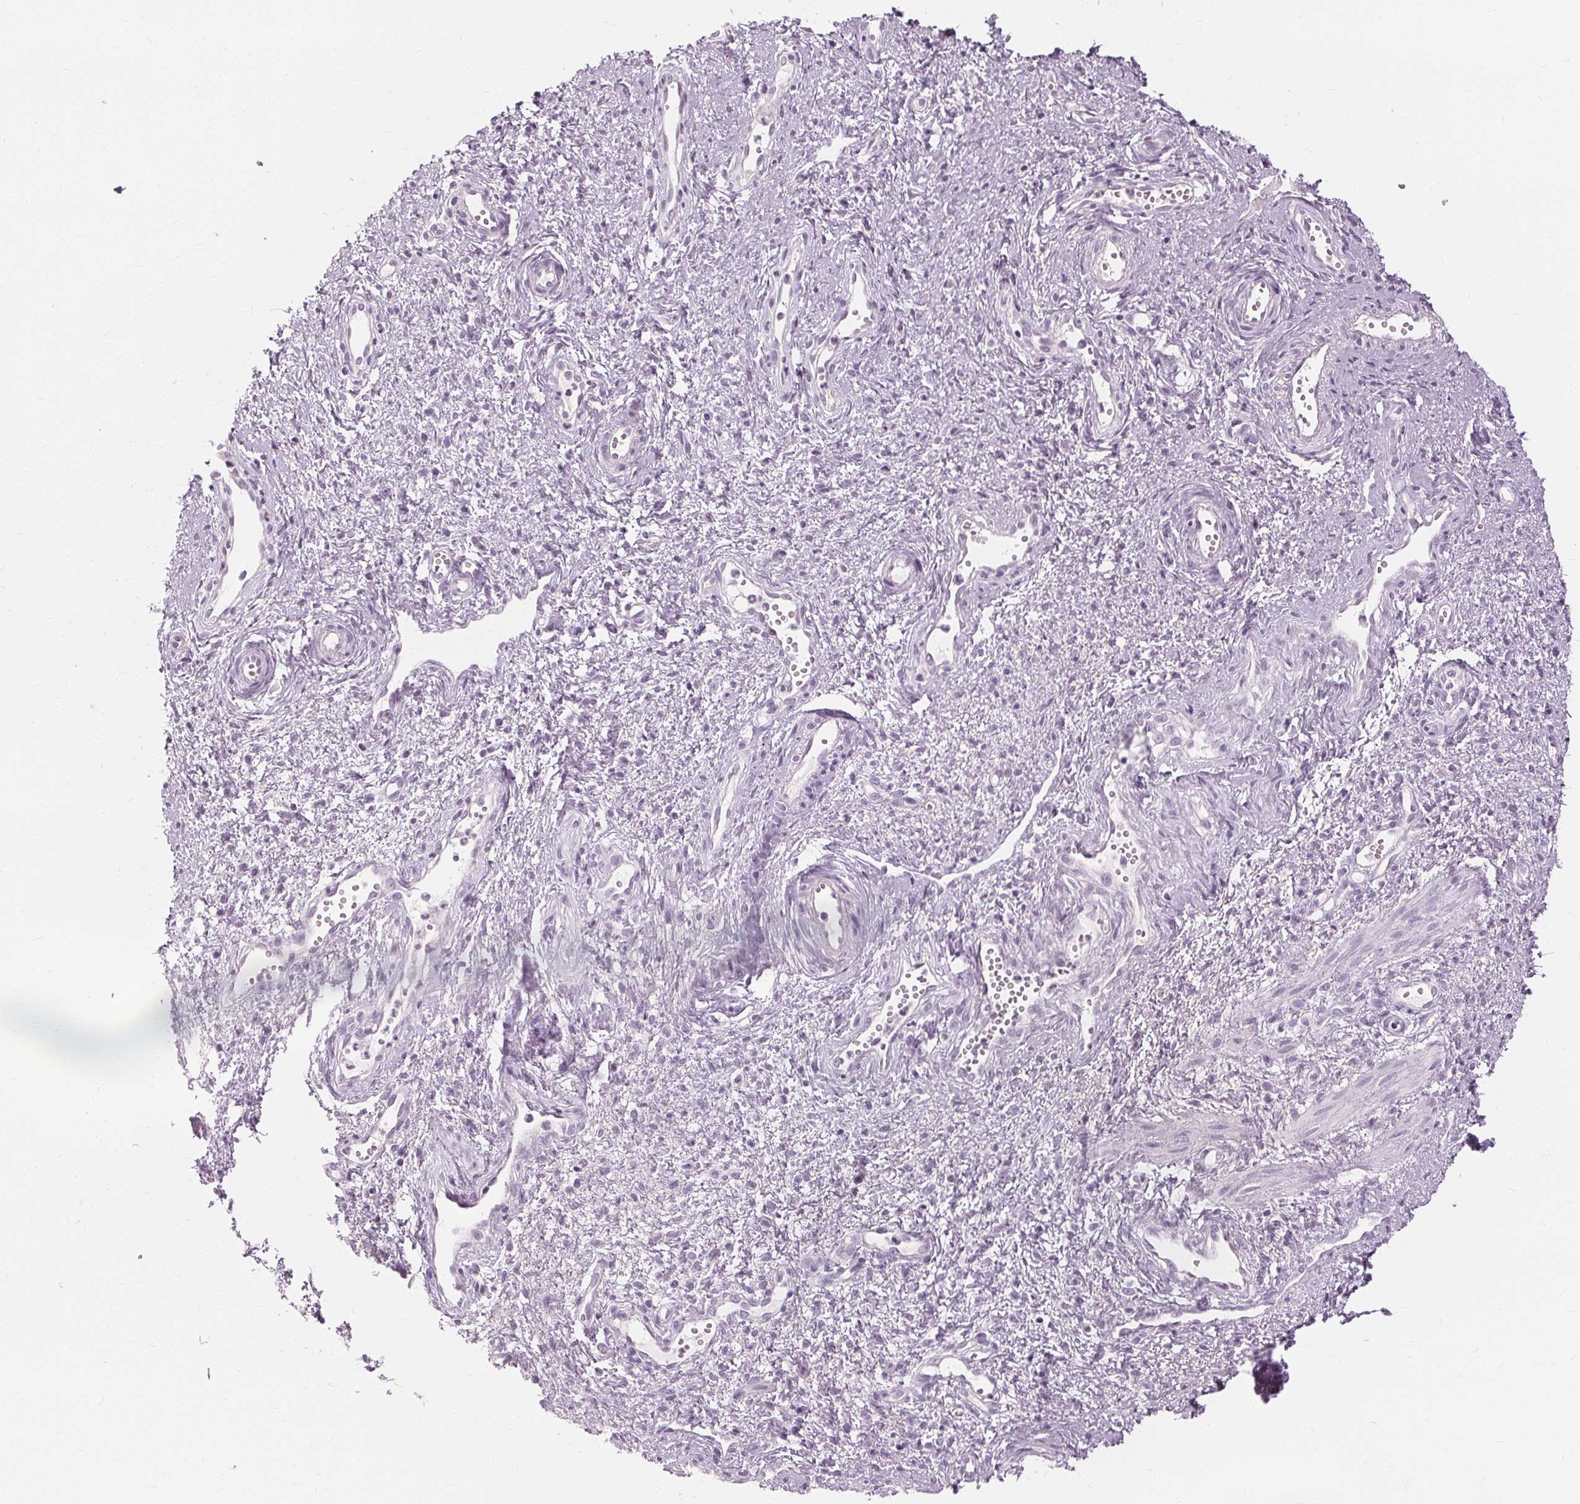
{"staining": {"intensity": "negative", "quantity": "none", "location": "none"}, "tissue": "cervical cancer", "cell_type": "Tumor cells", "image_type": "cancer", "snomed": [{"axis": "morphology", "description": "Squamous cell carcinoma, NOS"}, {"axis": "topography", "description": "Cervix"}], "caption": "IHC of human cervical cancer (squamous cell carcinoma) exhibits no positivity in tumor cells. (Brightfield microscopy of DAB immunohistochemistry (IHC) at high magnification).", "gene": "MUC12", "patient": {"sex": "female", "age": 30}}